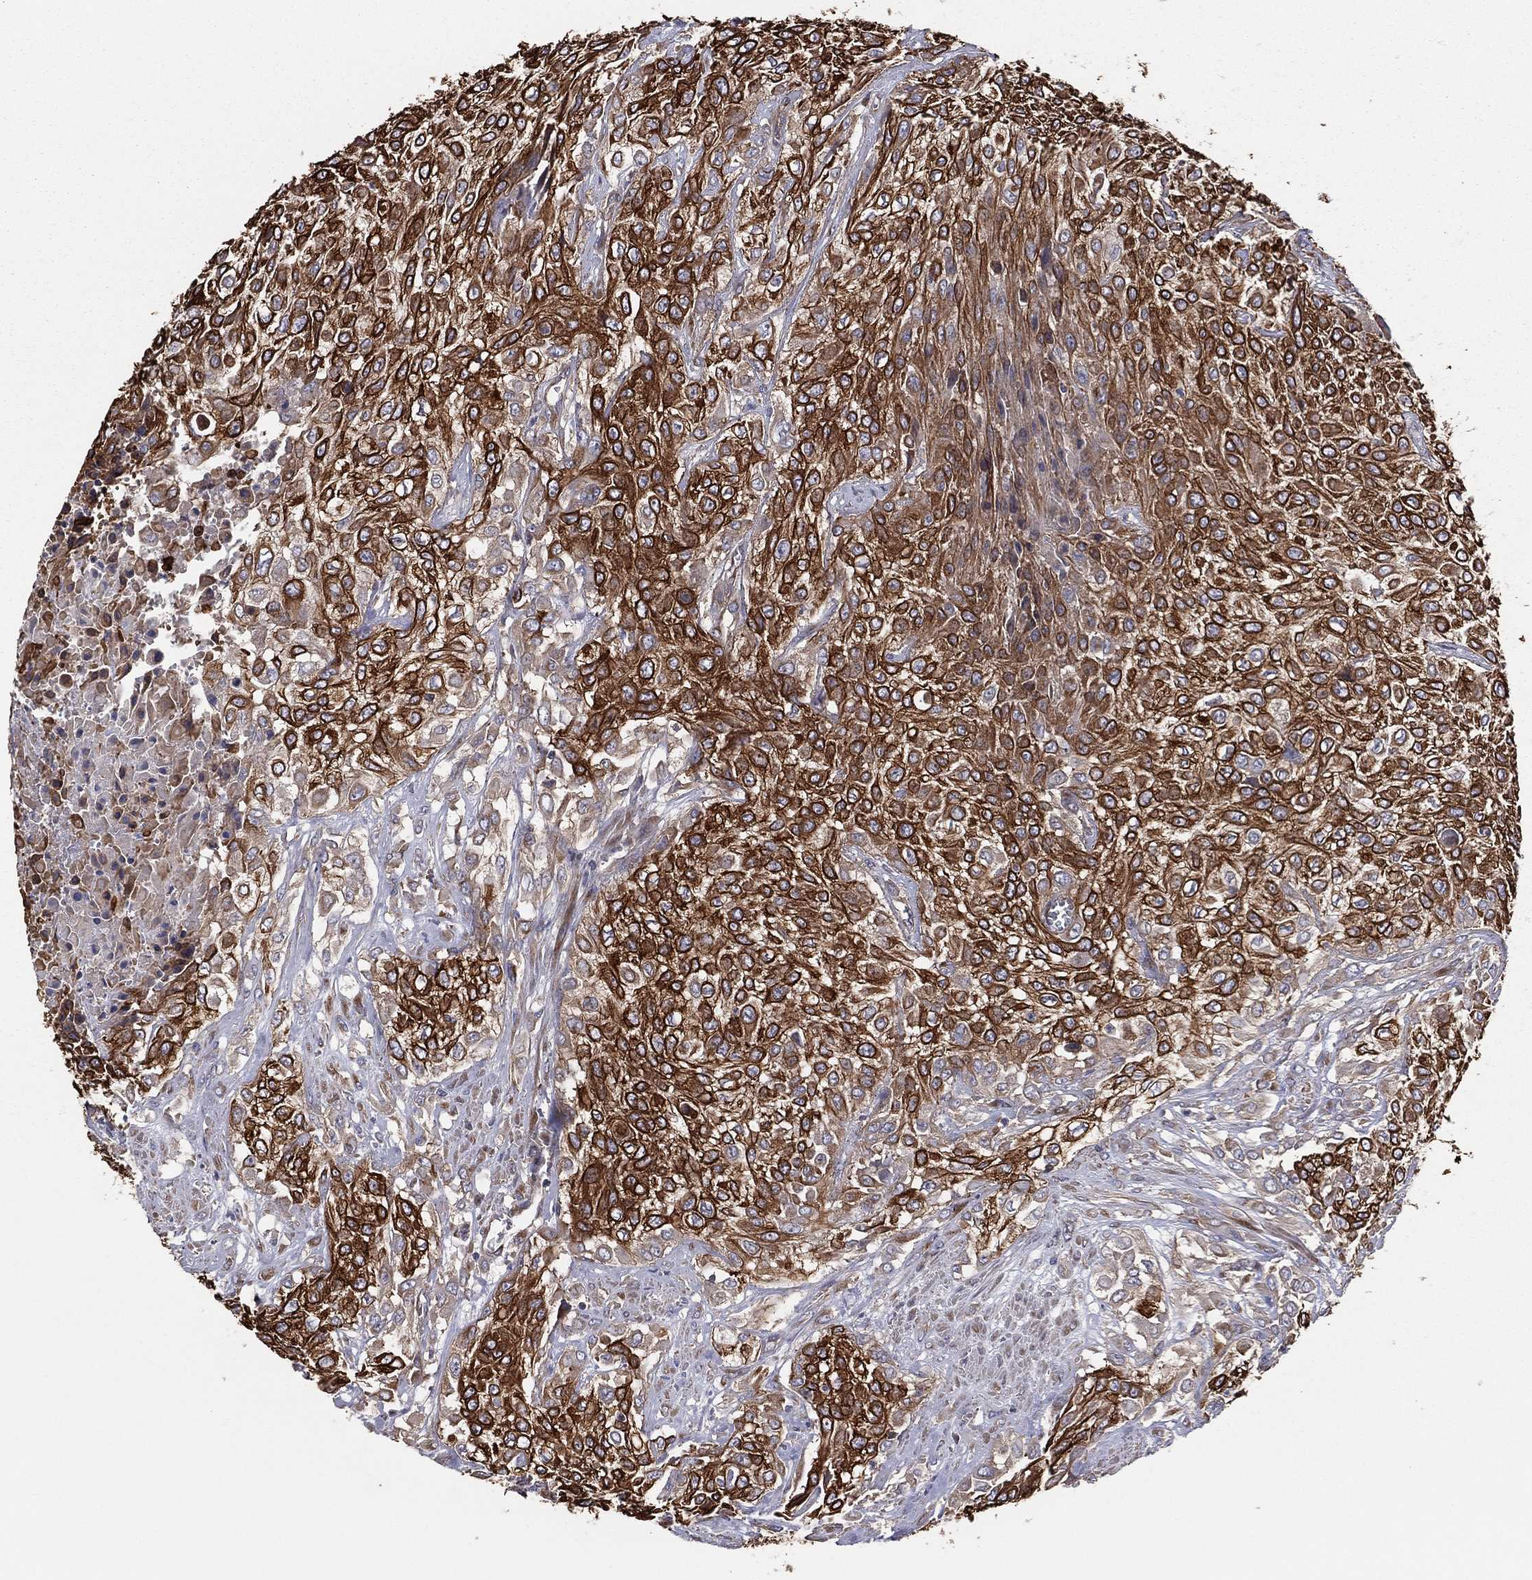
{"staining": {"intensity": "strong", "quantity": ">75%", "location": "cytoplasmic/membranous"}, "tissue": "urothelial cancer", "cell_type": "Tumor cells", "image_type": "cancer", "snomed": [{"axis": "morphology", "description": "Urothelial carcinoma, High grade"}, {"axis": "topography", "description": "Urinary bladder"}], "caption": "Urothelial cancer tissue demonstrates strong cytoplasmic/membranous positivity in approximately >75% of tumor cells, visualized by immunohistochemistry. (DAB IHC with brightfield microscopy, high magnification).", "gene": "EIF2B5", "patient": {"sex": "male", "age": 57}}